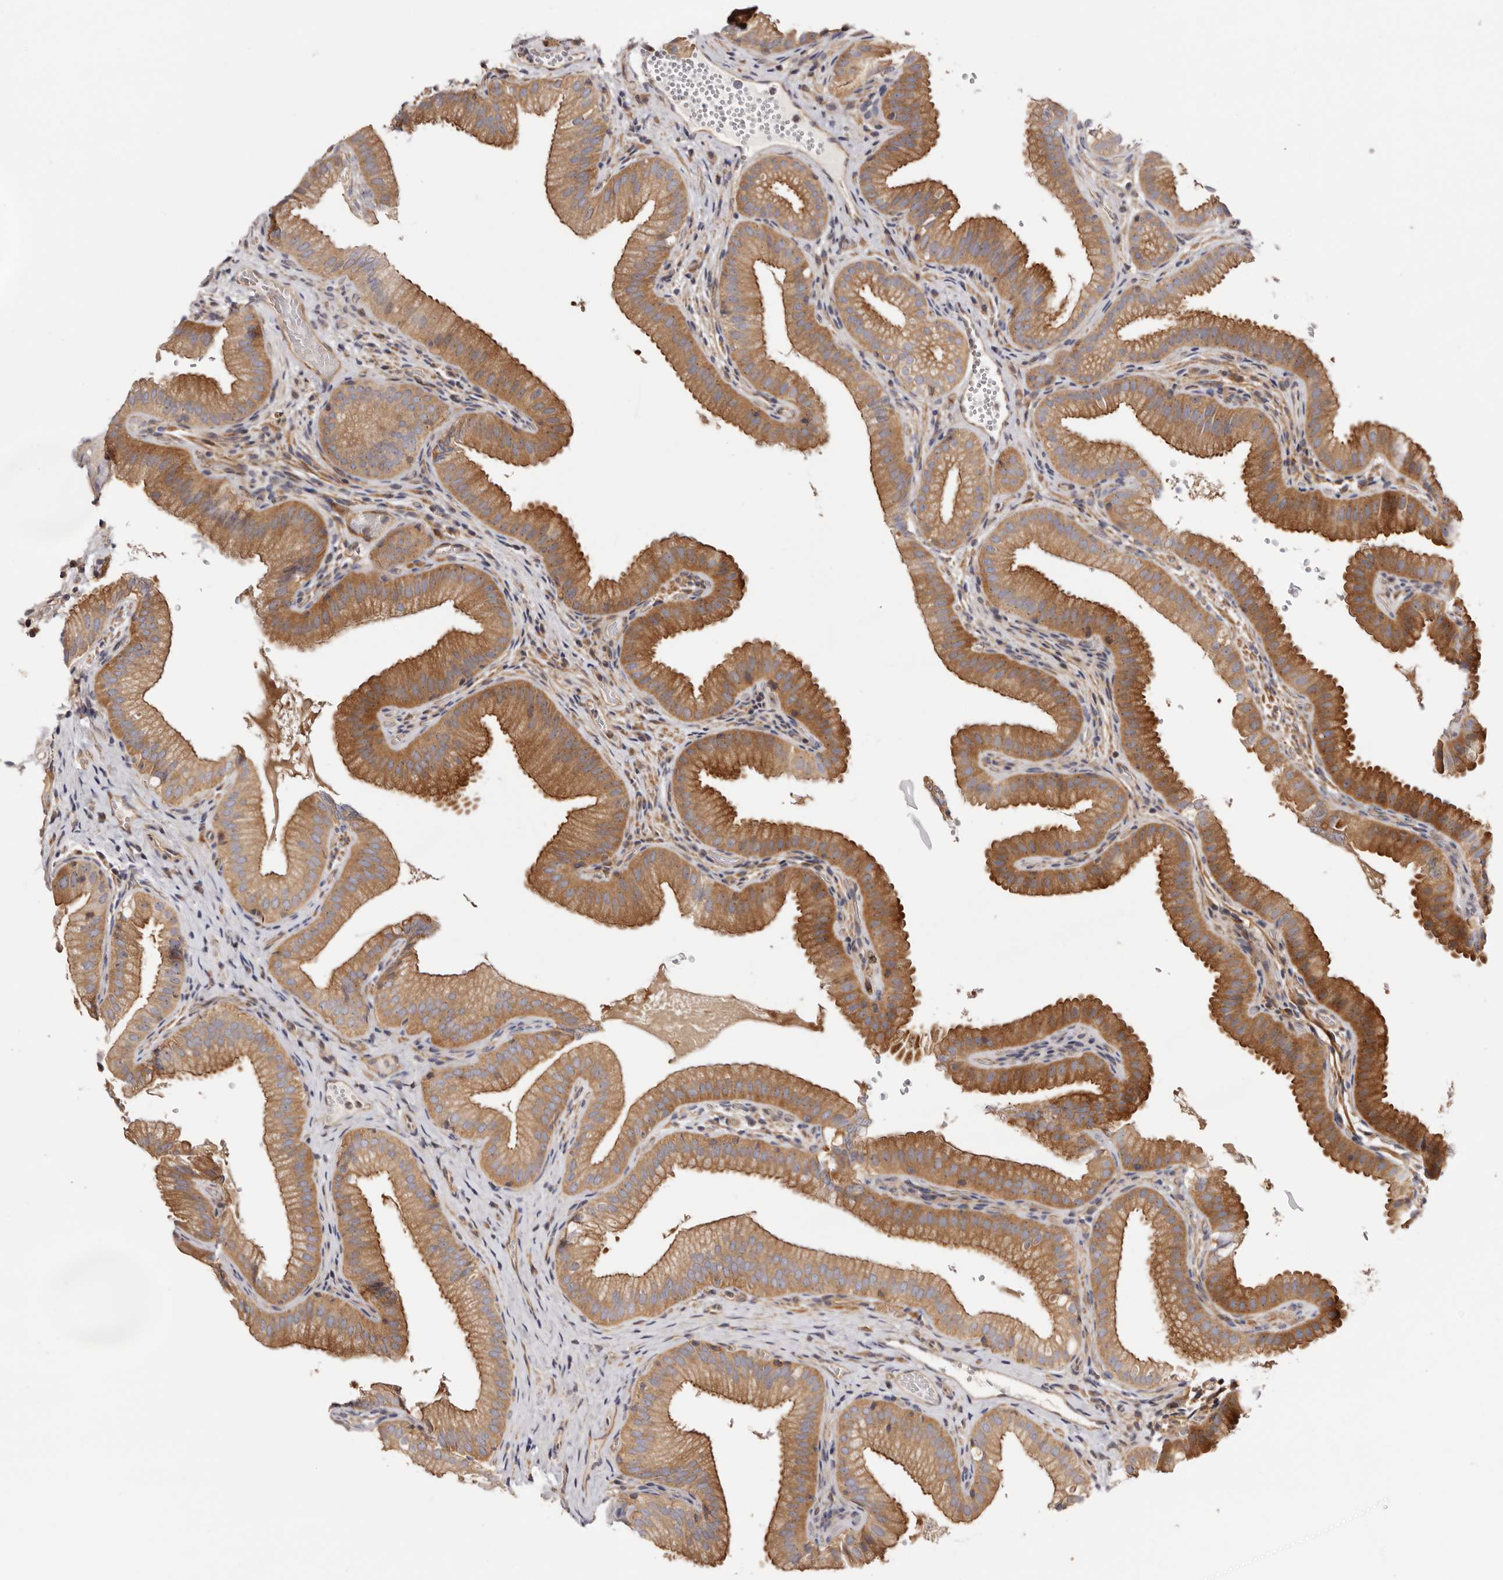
{"staining": {"intensity": "moderate", "quantity": ">75%", "location": "cytoplasmic/membranous,nuclear"}, "tissue": "gallbladder", "cell_type": "Glandular cells", "image_type": "normal", "snomed": [{"axis": "morphology", "description": "Normal tissue, NOS"}, {"axis": "topography", "description": "Gallbladder"}], "caption": "An immunohistochemistry (IHC) micrograph of unremarkable tissue is shown. Protein staining in brown highlights moderate cytoplasmic/membranous,nuclear positivity in gallbladder within glandular cells.", "gene": "PANK4", "patient": {"sex": "female", "age": 30}}